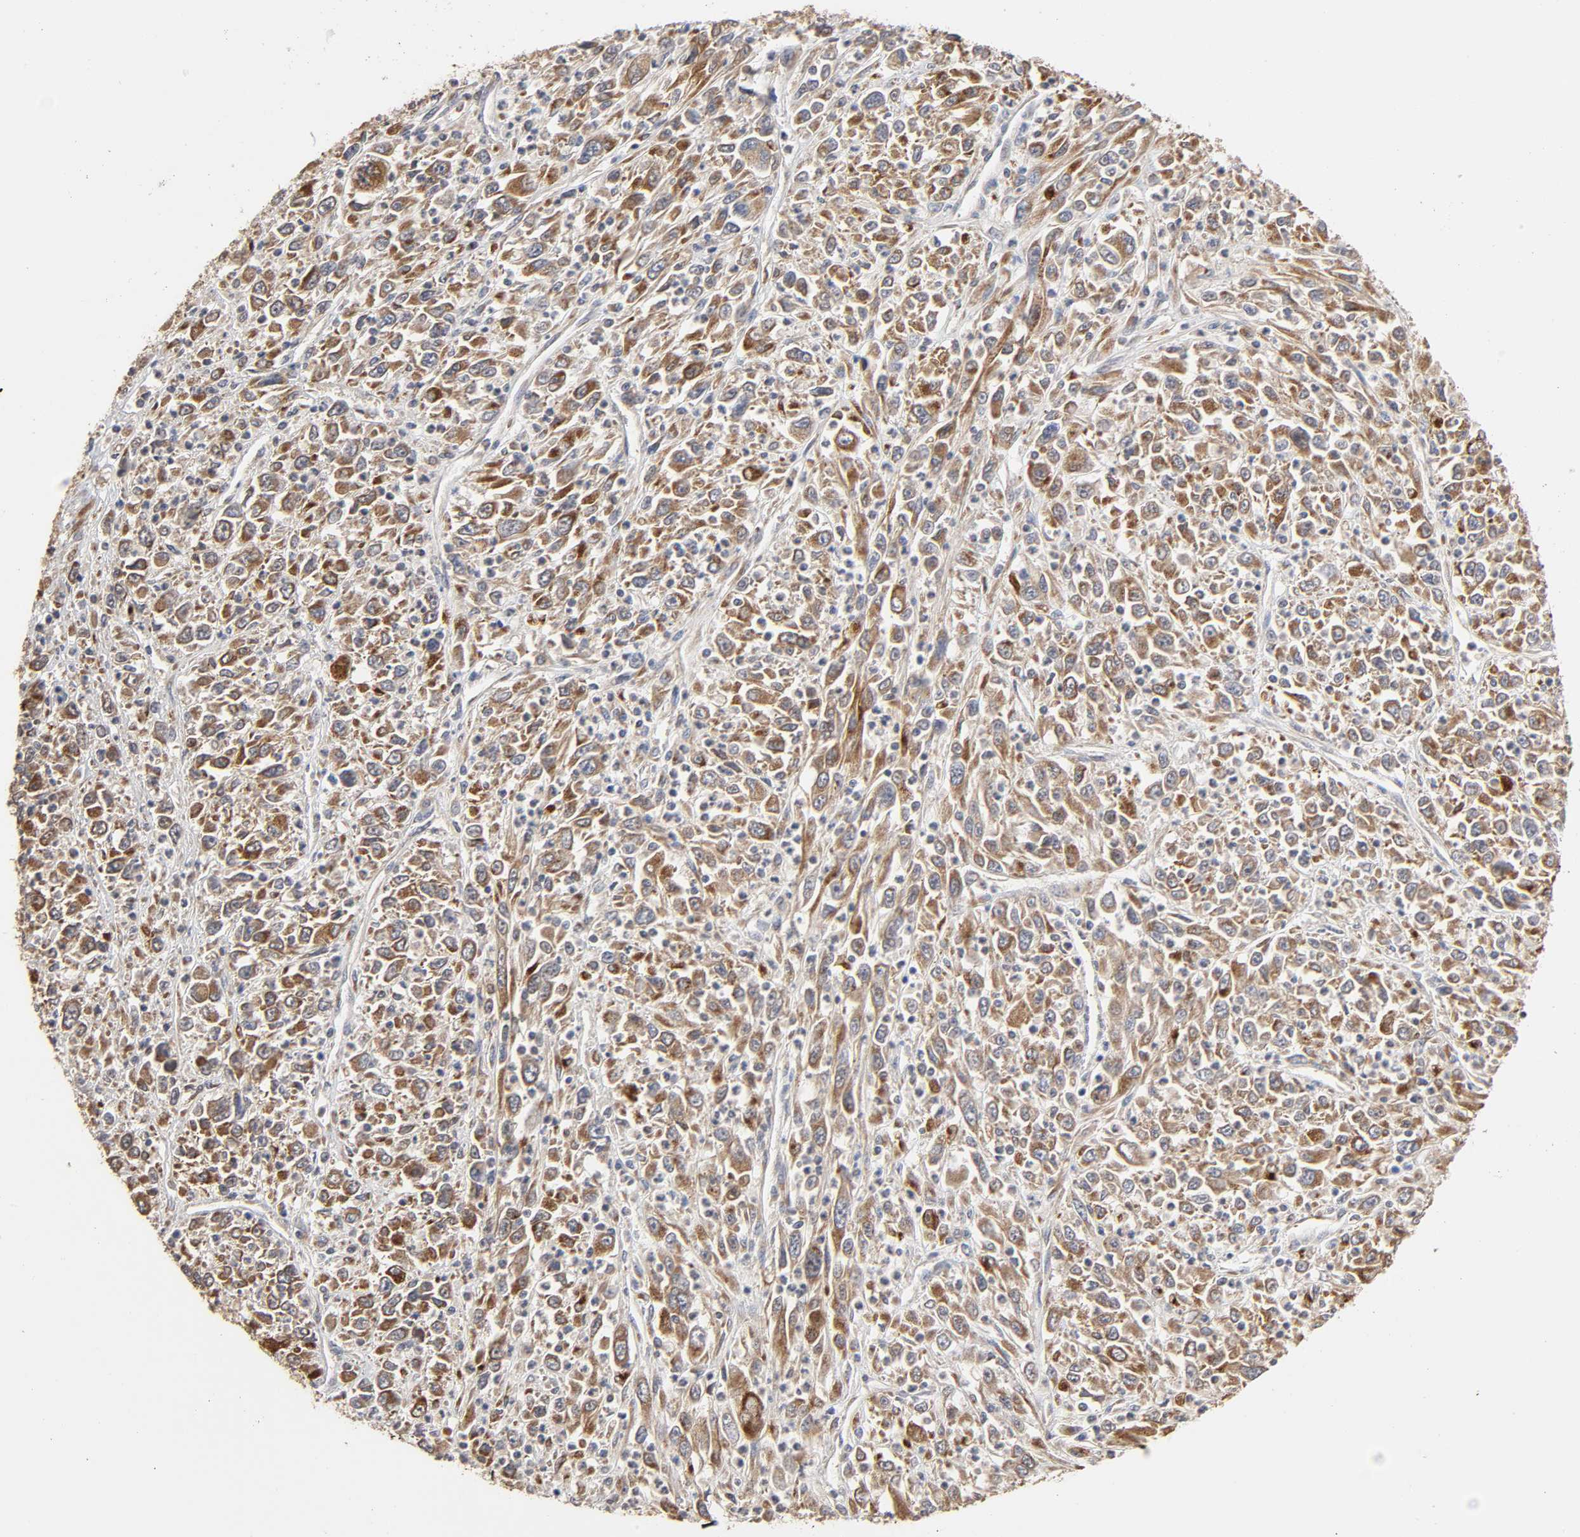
{"staining": {"intensity": "moderate", "quantity": ">75%", "location": "cytoplasmic/membranous"}, "tissue": "melanoma", "cell_type": "Tumor cells", "image_type": "cancer", "snomed": [{"axis": "morphology", "description": "Malignant melanoma, Metastatic site"}, {"axis": "topography", "description": "Skin"}], "caption": "A medium amount of moderate cytoplasmic/membranous staining is identified in about >75% of tumor cells in melanoma tissue.", "gene": "GNPTG", "patient": {"sex": "female", "age": 56}}